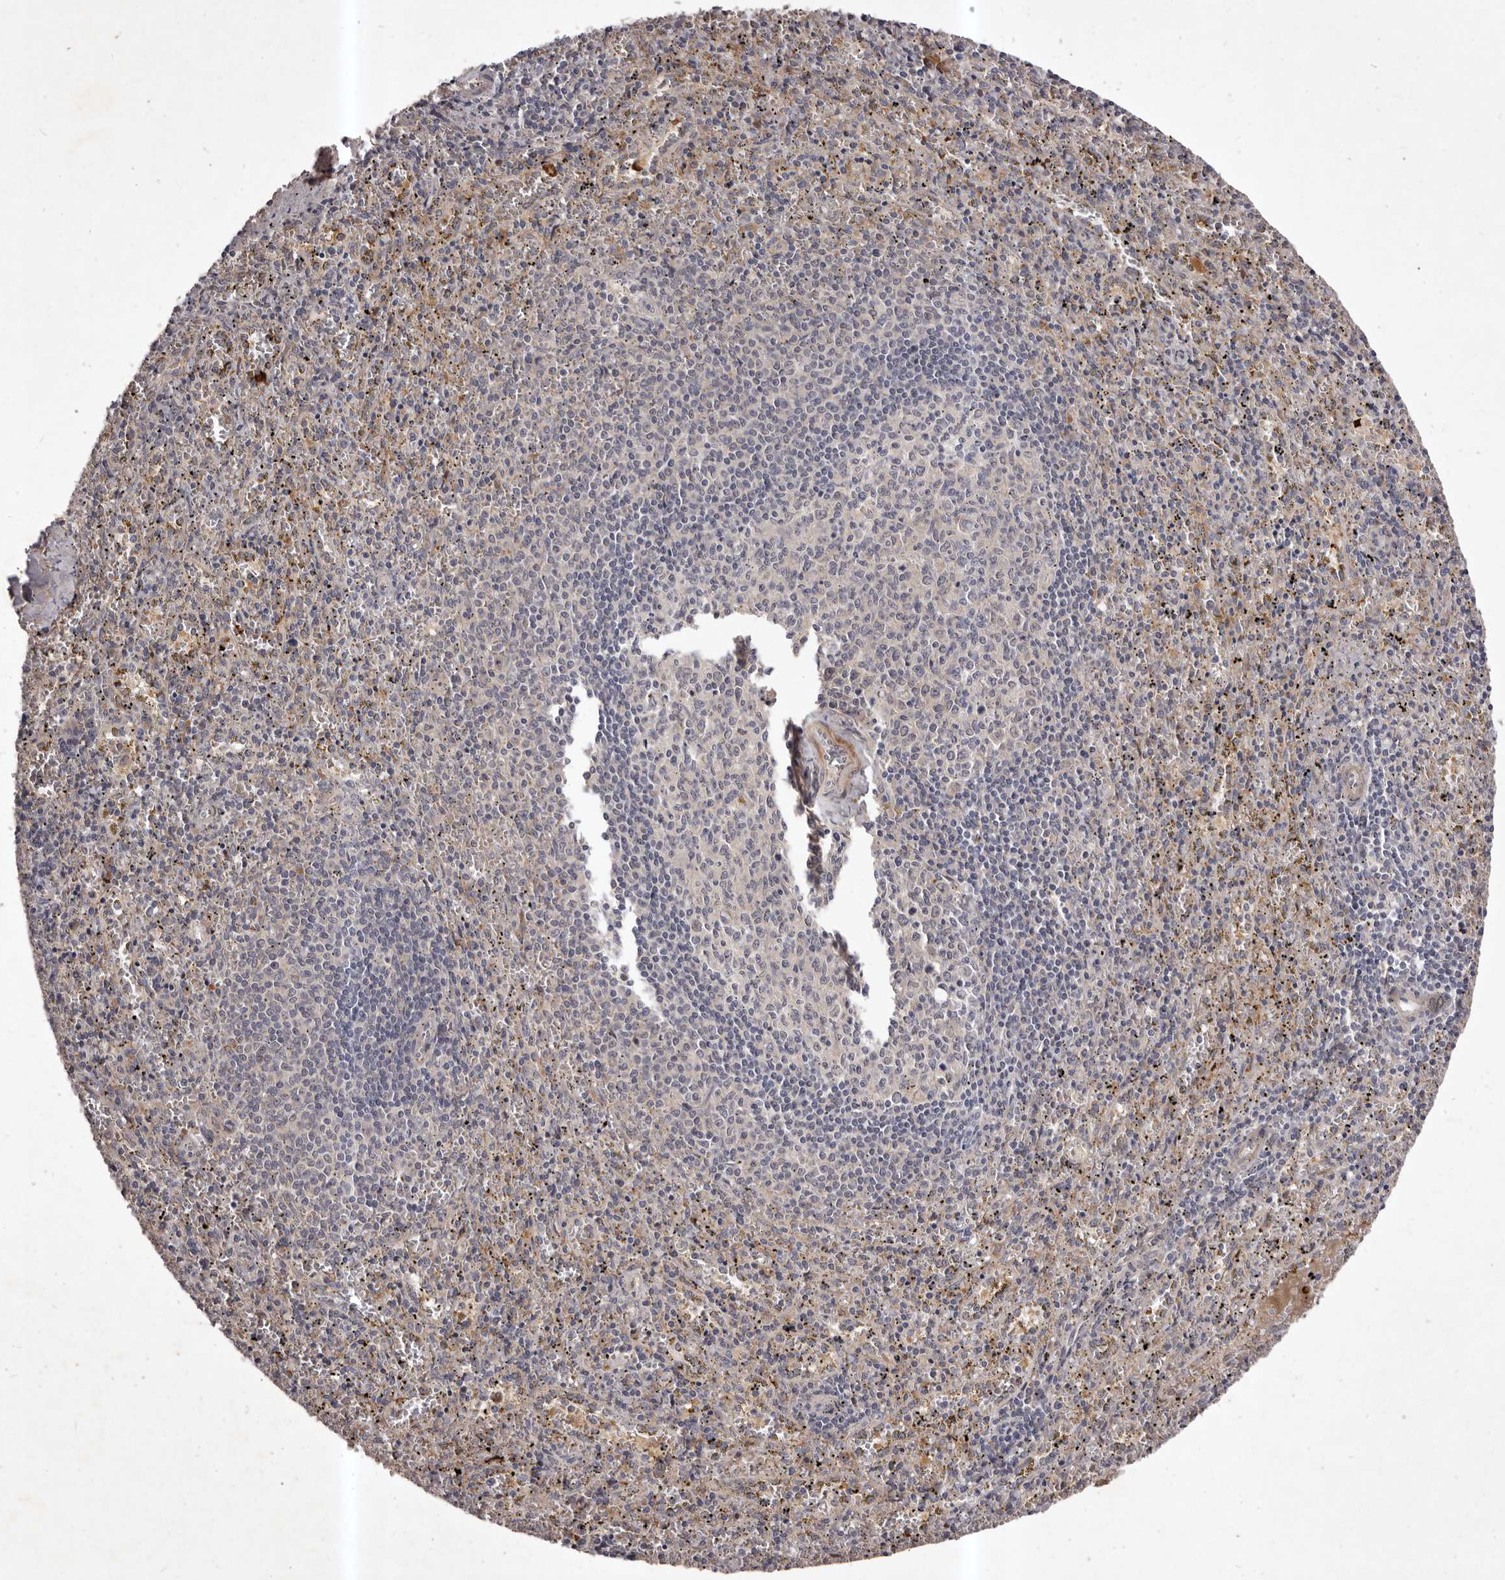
{"staining": {"intensity": "weak", "quantity": "<25%", "location": "cytoplasmic/membranous"}, "tissue": "spleen", "cell_type": "Cells in red pulp", "image_type": "normal", "snomed": [{"axis": "morphology", "description": "Normal tissue, NOS"}, {"axis": "topography", "description": "Spleen"}], "caption": "Immunohistochemistry histopathology image of normal spleen: spleen stained with DAB (3,3'-diaminobenzidine) shows no significant protein staining in cells in red pulp.", "gene": "HBS1L", "patient": {"sex": "male", "age": 11}}